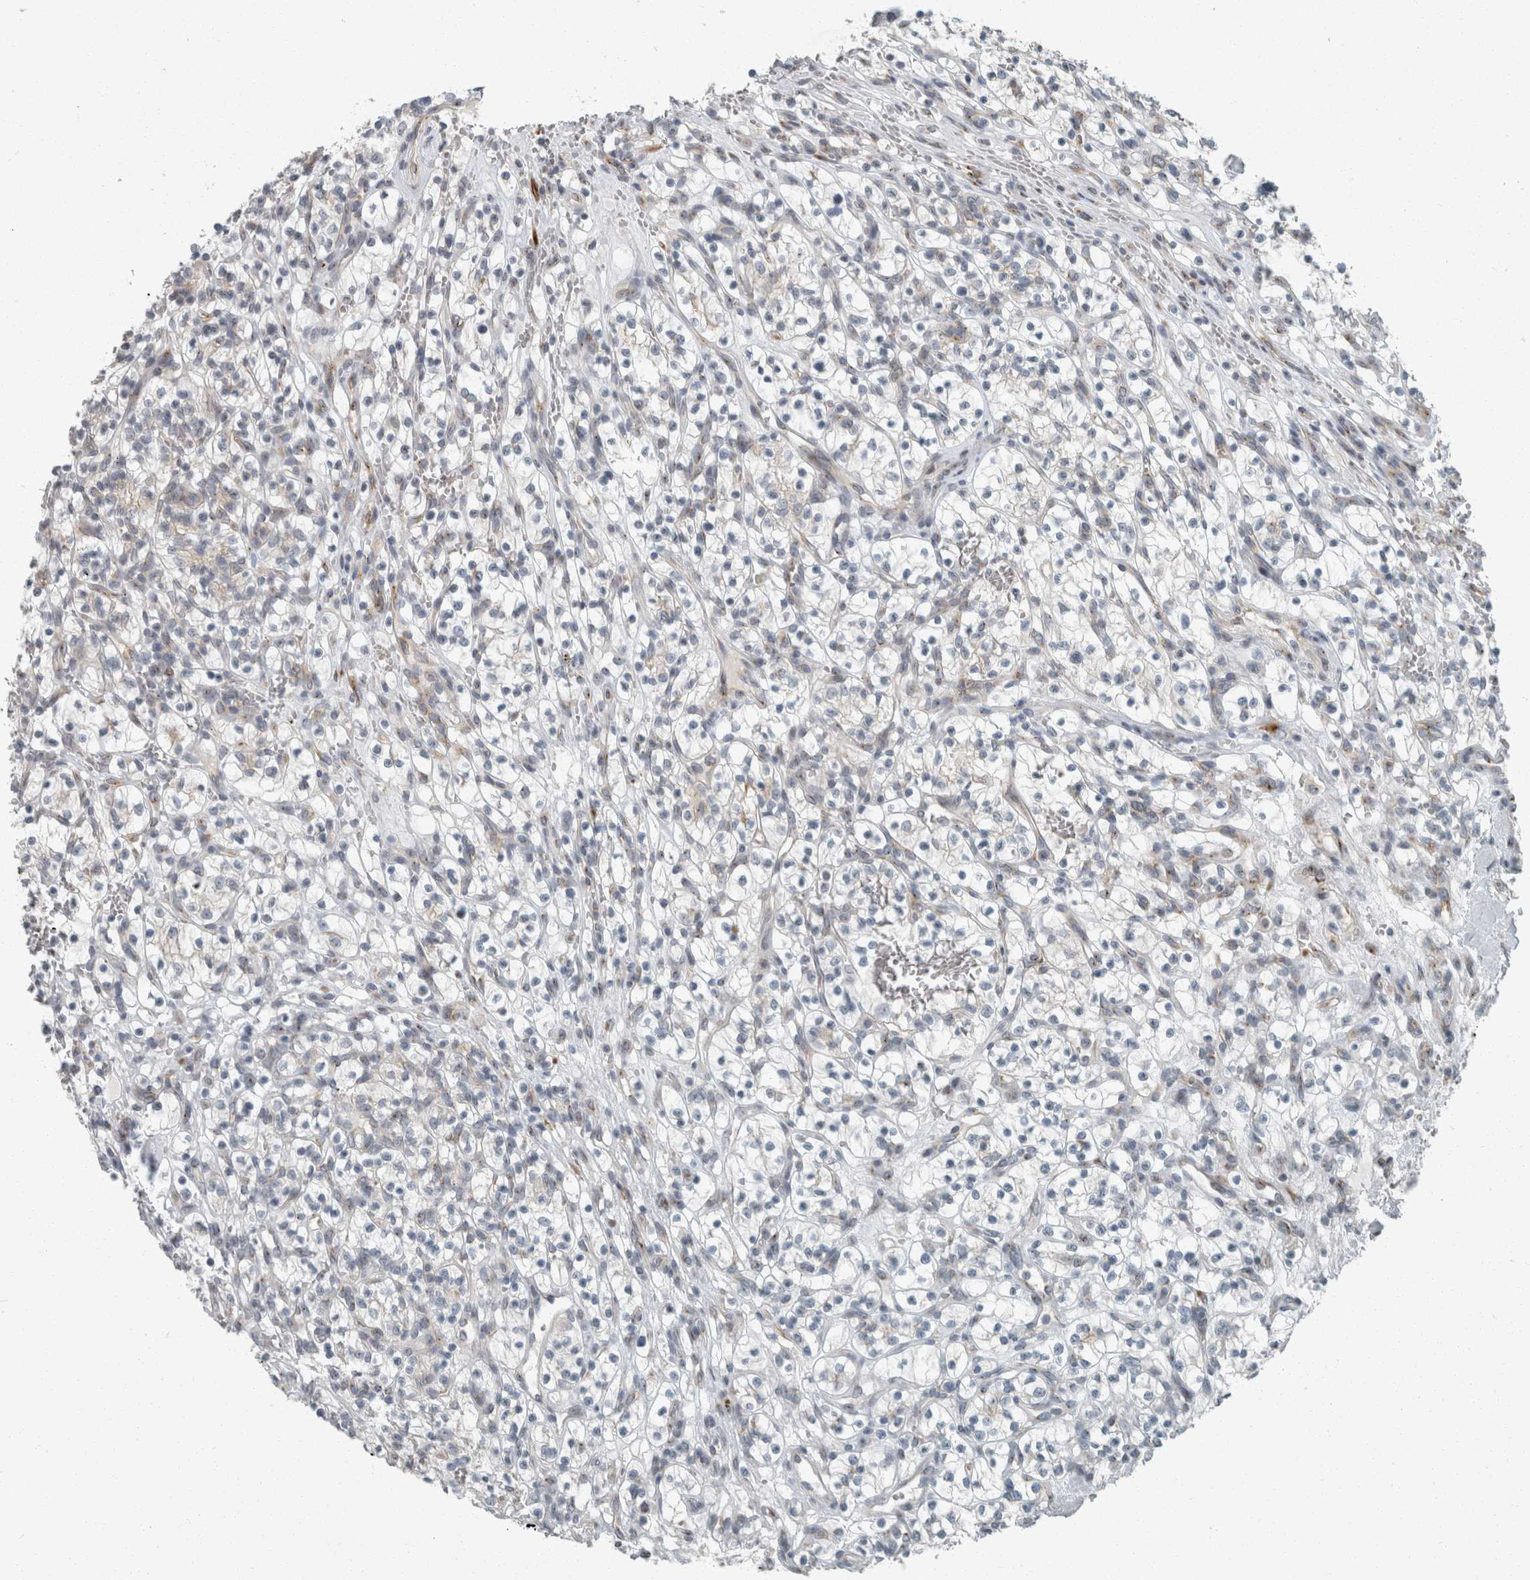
{"staining": {"intensity": "negative", "quantity": "none", "location": "none"}, "tissue": "renal cancer", "cell_type": "Tumor cells", "image_type": "cancer", "snomed": [{"axis": "morphology", "description": "Adenocarcinoma, NOS"}, {"axis": "topography", "description": "Kidney"}], "caption": "This is a image of IHC staining of renal adenocarcinoma, which shows no positivity in tumor cells. (DAB immunohistochemistry (IHC) visualized using brightfield microscopy, high magnification).", "gene": "KIF1C", "patient": {"sex": "female", "age": 57}}